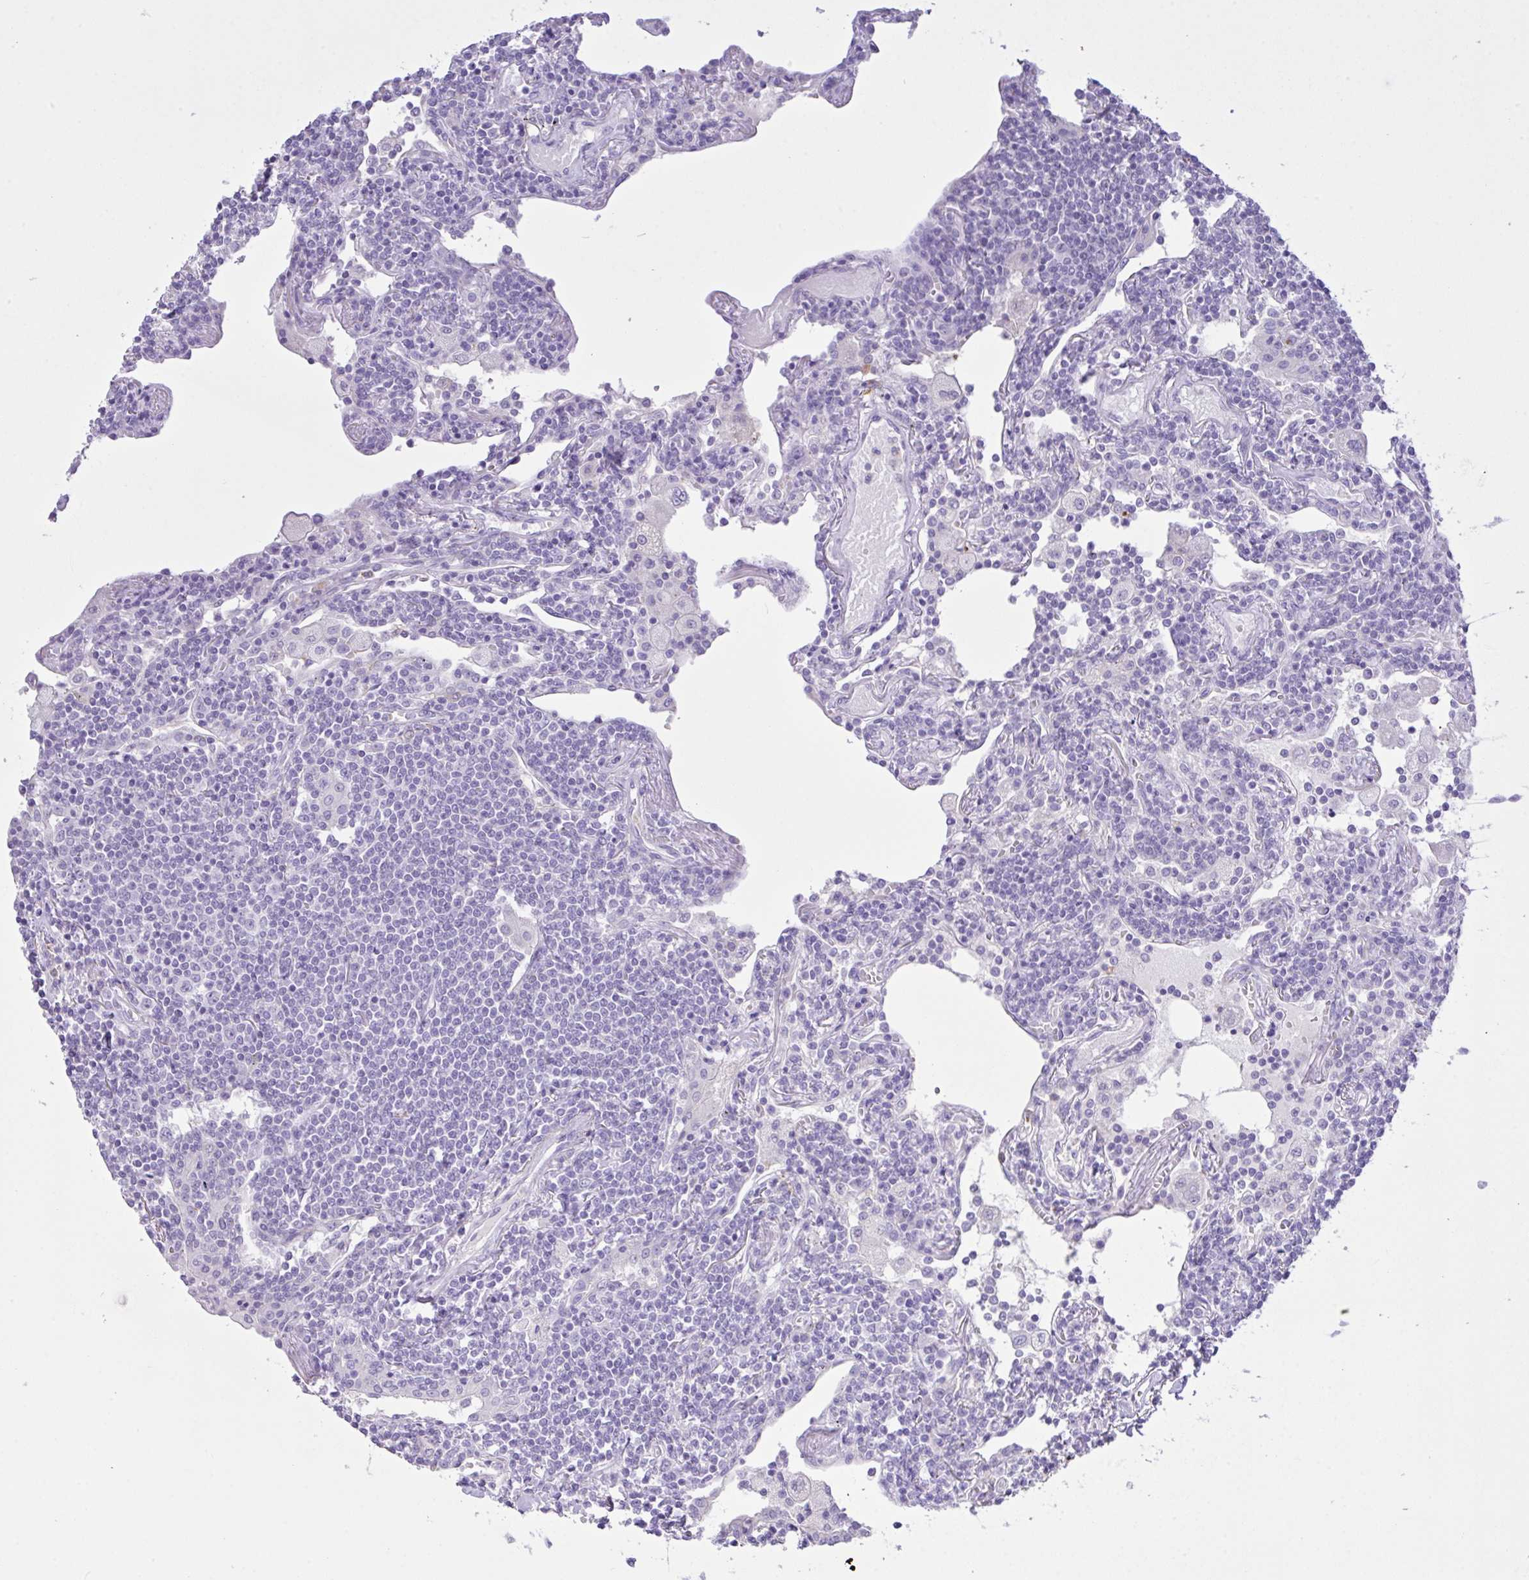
{"staining": {"intensity": "negative", "quantity": "none", "location": "none"}, "tissue": "lymphoma", "cell_type": "Tumor cells", "image_type": "cancer", "snomed": [{"axis": "morphology", "description": "Malignant lymphoma, non-Hodgkin's type, Low grade"}, {"axis": "topography", "description": "Lung"}], "caption": "This is an immunohistochemistry (IHC) image of malignant lymphoma, non-Hodgkin's type (low-grade). There is no staining in tumor cells.", "gene": "CST11", "patient": {"sex": "female", "age": 71}}